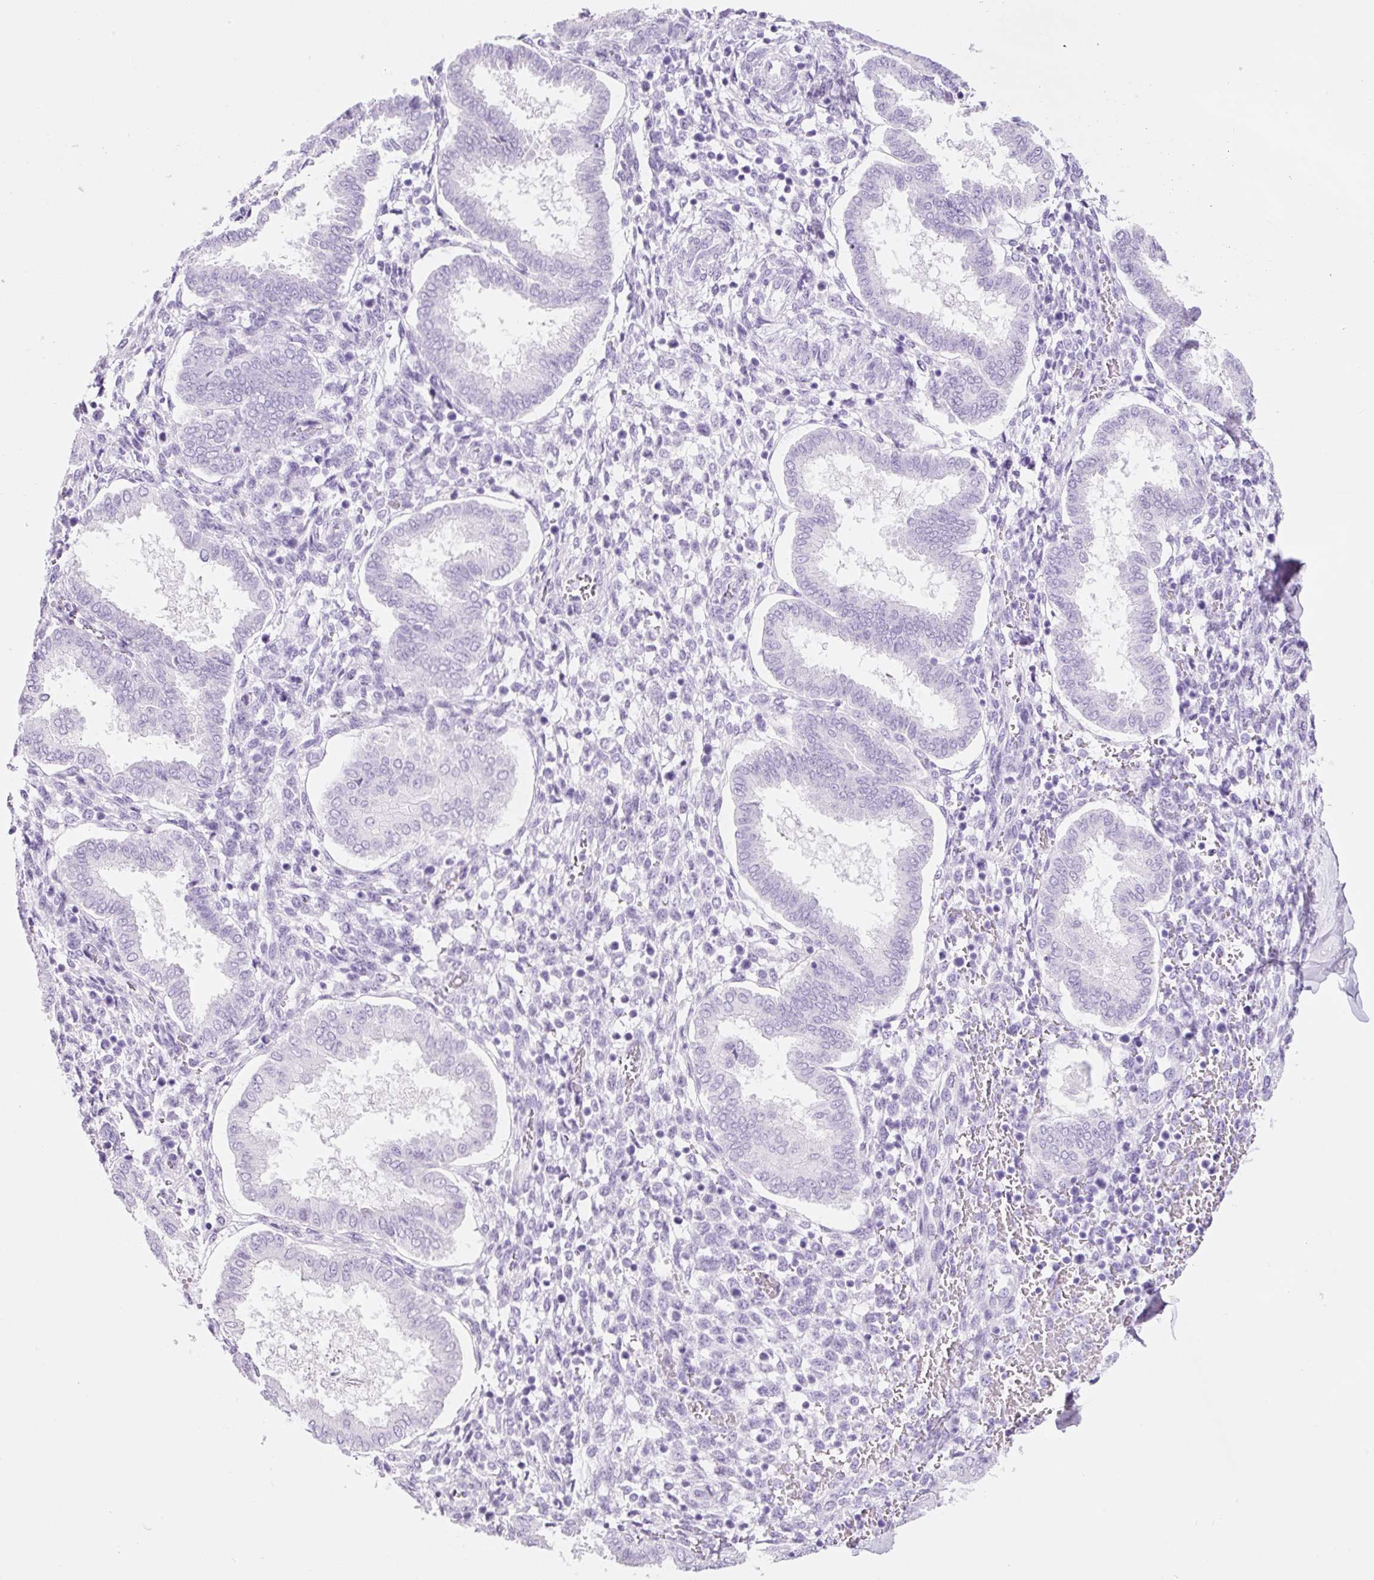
{"staining": {"intensity": "negative", "quantity": "none", "location": "none"}, "tissue": "endometrium", "cell_type": "Cells in endometrial stroma", "image_type": "normal", "snomed": [{"axis": "morphology", "description": "Normal tissue, NOS"}, {"axis": "topography", "description": "Endometrium"}], "caption": "The histopathology image demonstrates no staining of cells in endometrial stroma in normal endometrium. (Stains: DAB immunohistochemistry (IHC) with hematoxylin counter stain, Microscopy: brightfield microscopy at high magnification).", "gene": "ADSS1", "patient": {"sex": "female", "age": 24}}